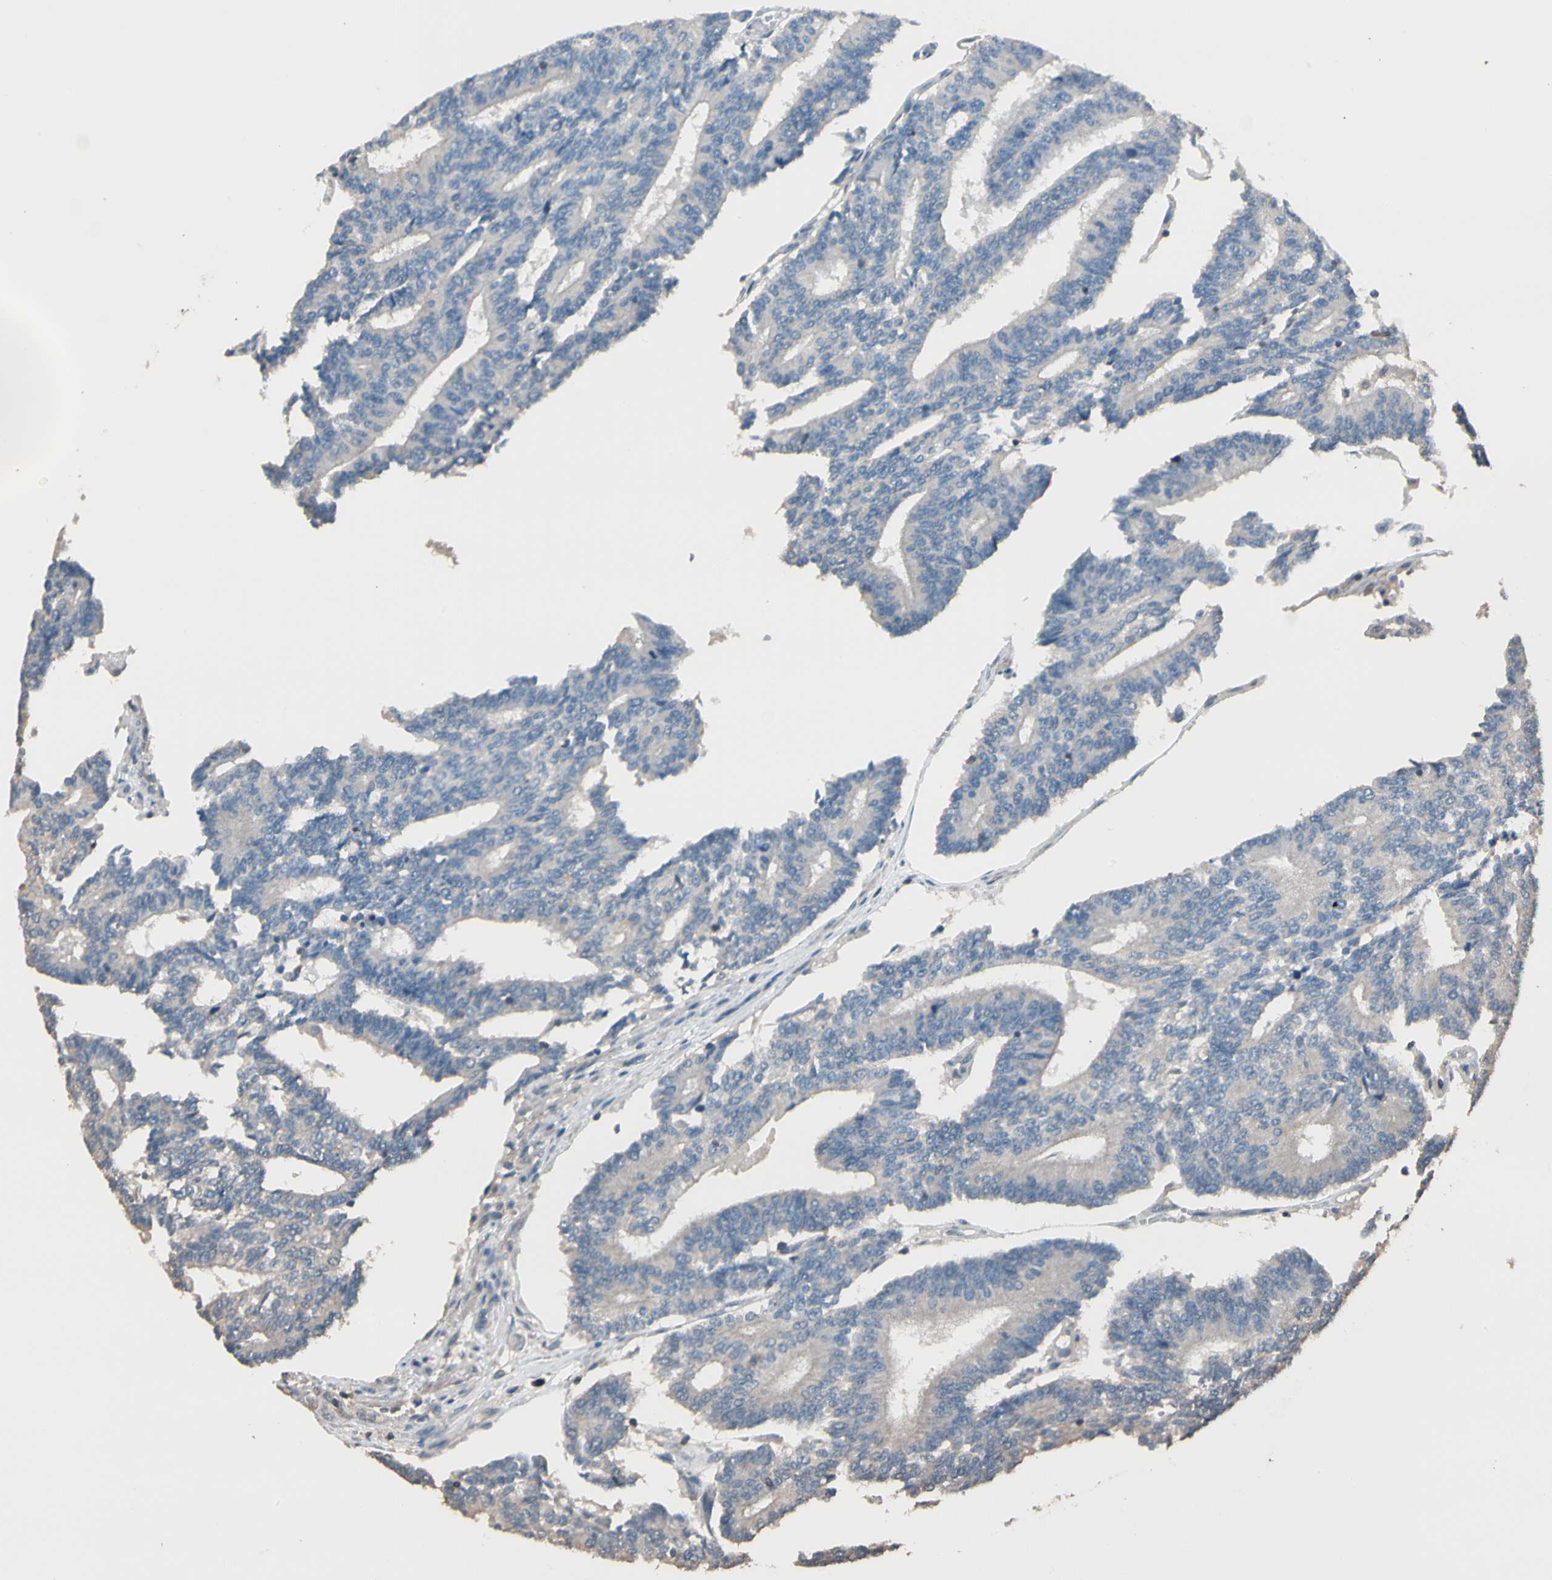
{"staining": {"intensity": "negative", "quantity": "none", "location": "none"}, "tissue": "prostate cancer", "cell_type": "Tumor cells", "image_type": "cancer", "snomed": [{"axis": "morphology", "description": "Adenocarcinoma, High grade"}, {"axis": "topography", "description": "Prostate"}], "caption": "Prostate cancer was stained to show a protein in brown. There is no significant staining in tumor cells.", "gene": "MAP3K7", "patient": {"sex": "male", "age": 55}}